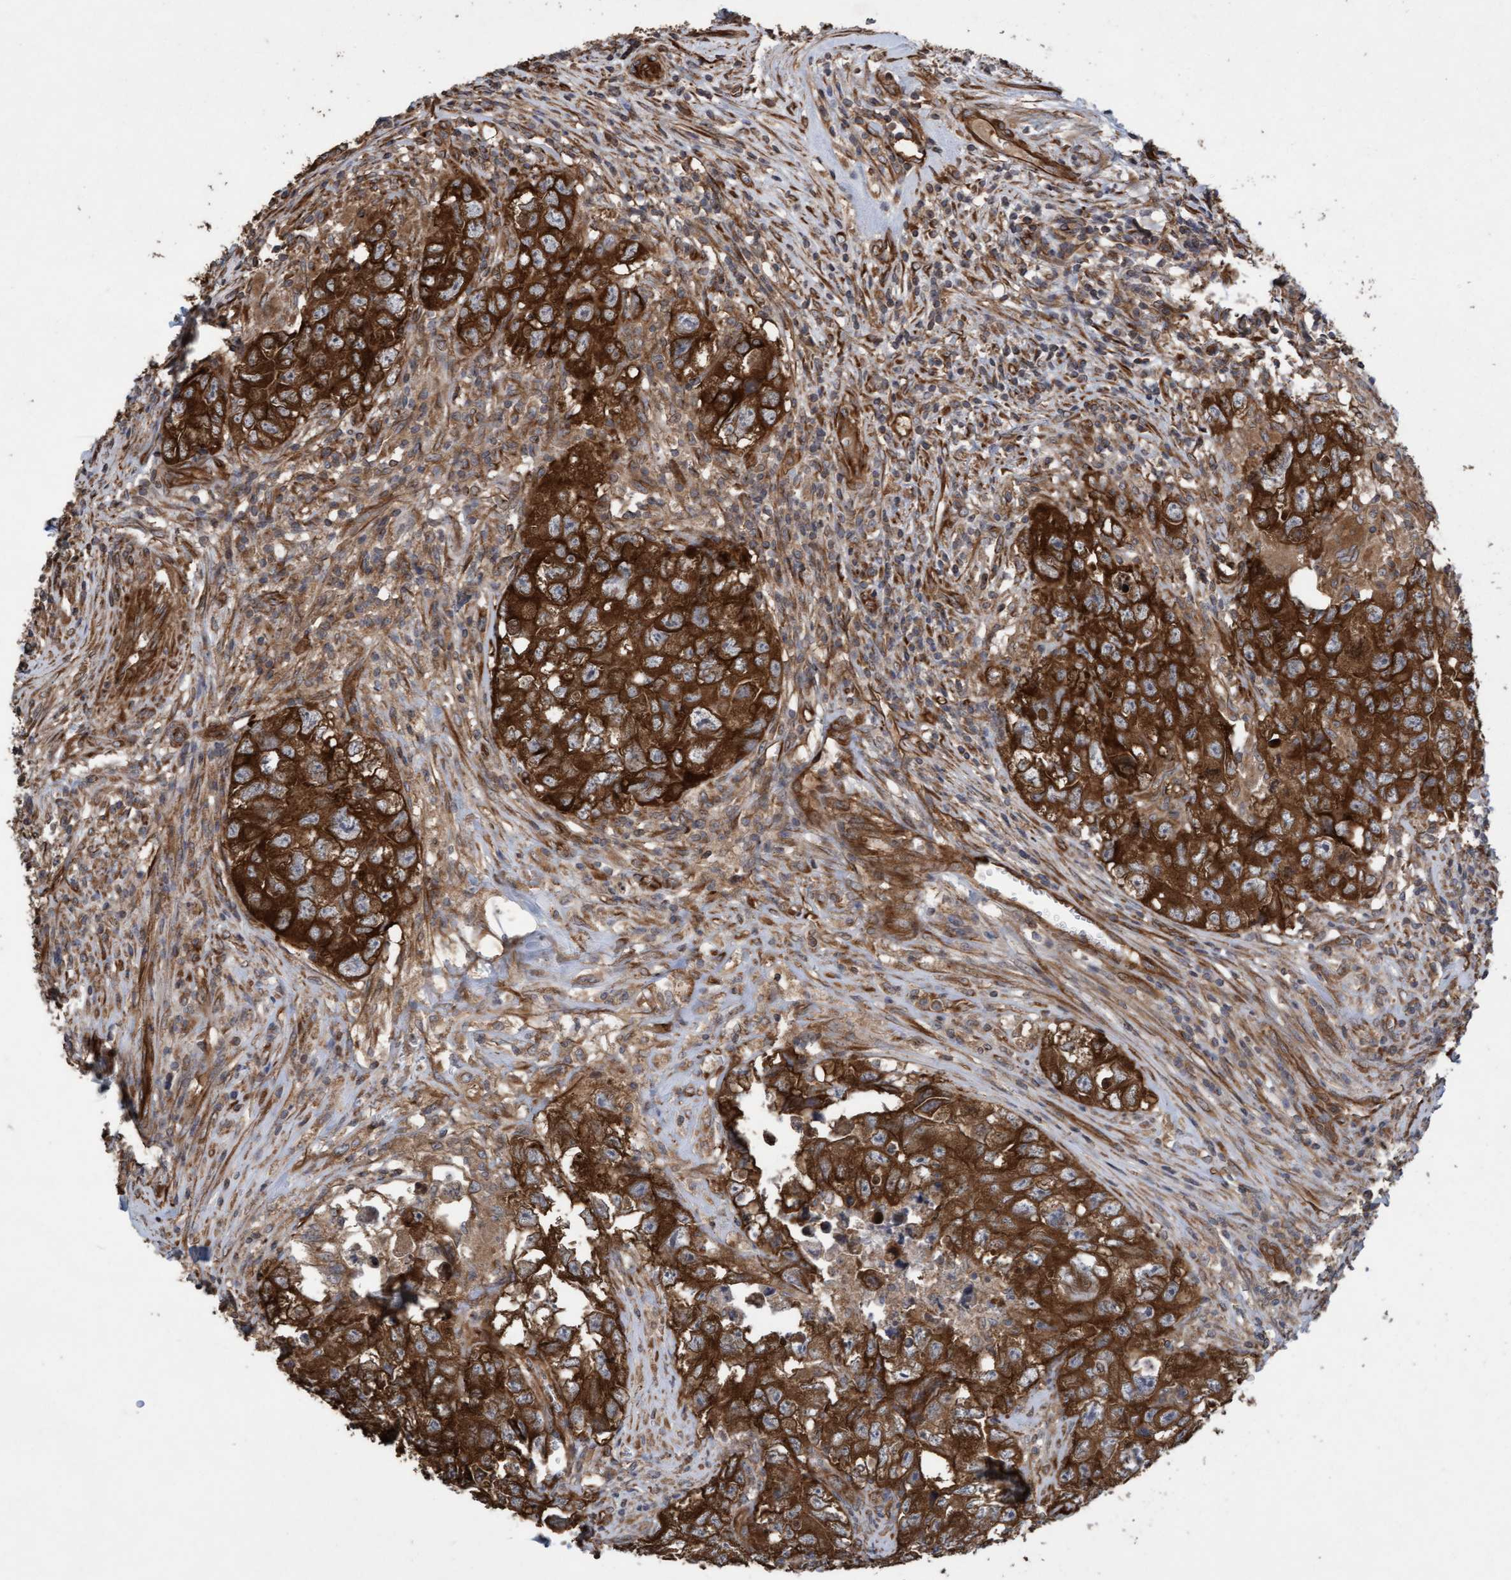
{"staining": {"intensity": "strong", "quantity": ">75%", "location": "cytoplasmic/membranous"}, "tissue": "testis cancer", "cell_type": "Tumor cells", "image_type": "cancer", "snomed": [{"axis": "morphology", "description": "Seminoma, NOS"}, {"axis": "morphology", "description": "Carcinoma, Embryonal, NOS"}, {"axis": "topography", "description": "Testis"}], "caption": "A histopathology image of testis cancer (embryonal carcinoma) stained for a protein exhibits strong cytoplasmic/membranous brown staining in tumor cells. The staining was performed using DAB (3,3'-diaminobenzidine), with brown indicating positive protein expression. Nuclei are stained blue with hematoxylin.", "gene": "CDC42EP4", "patient": {"sex": "male", "age": 43}}